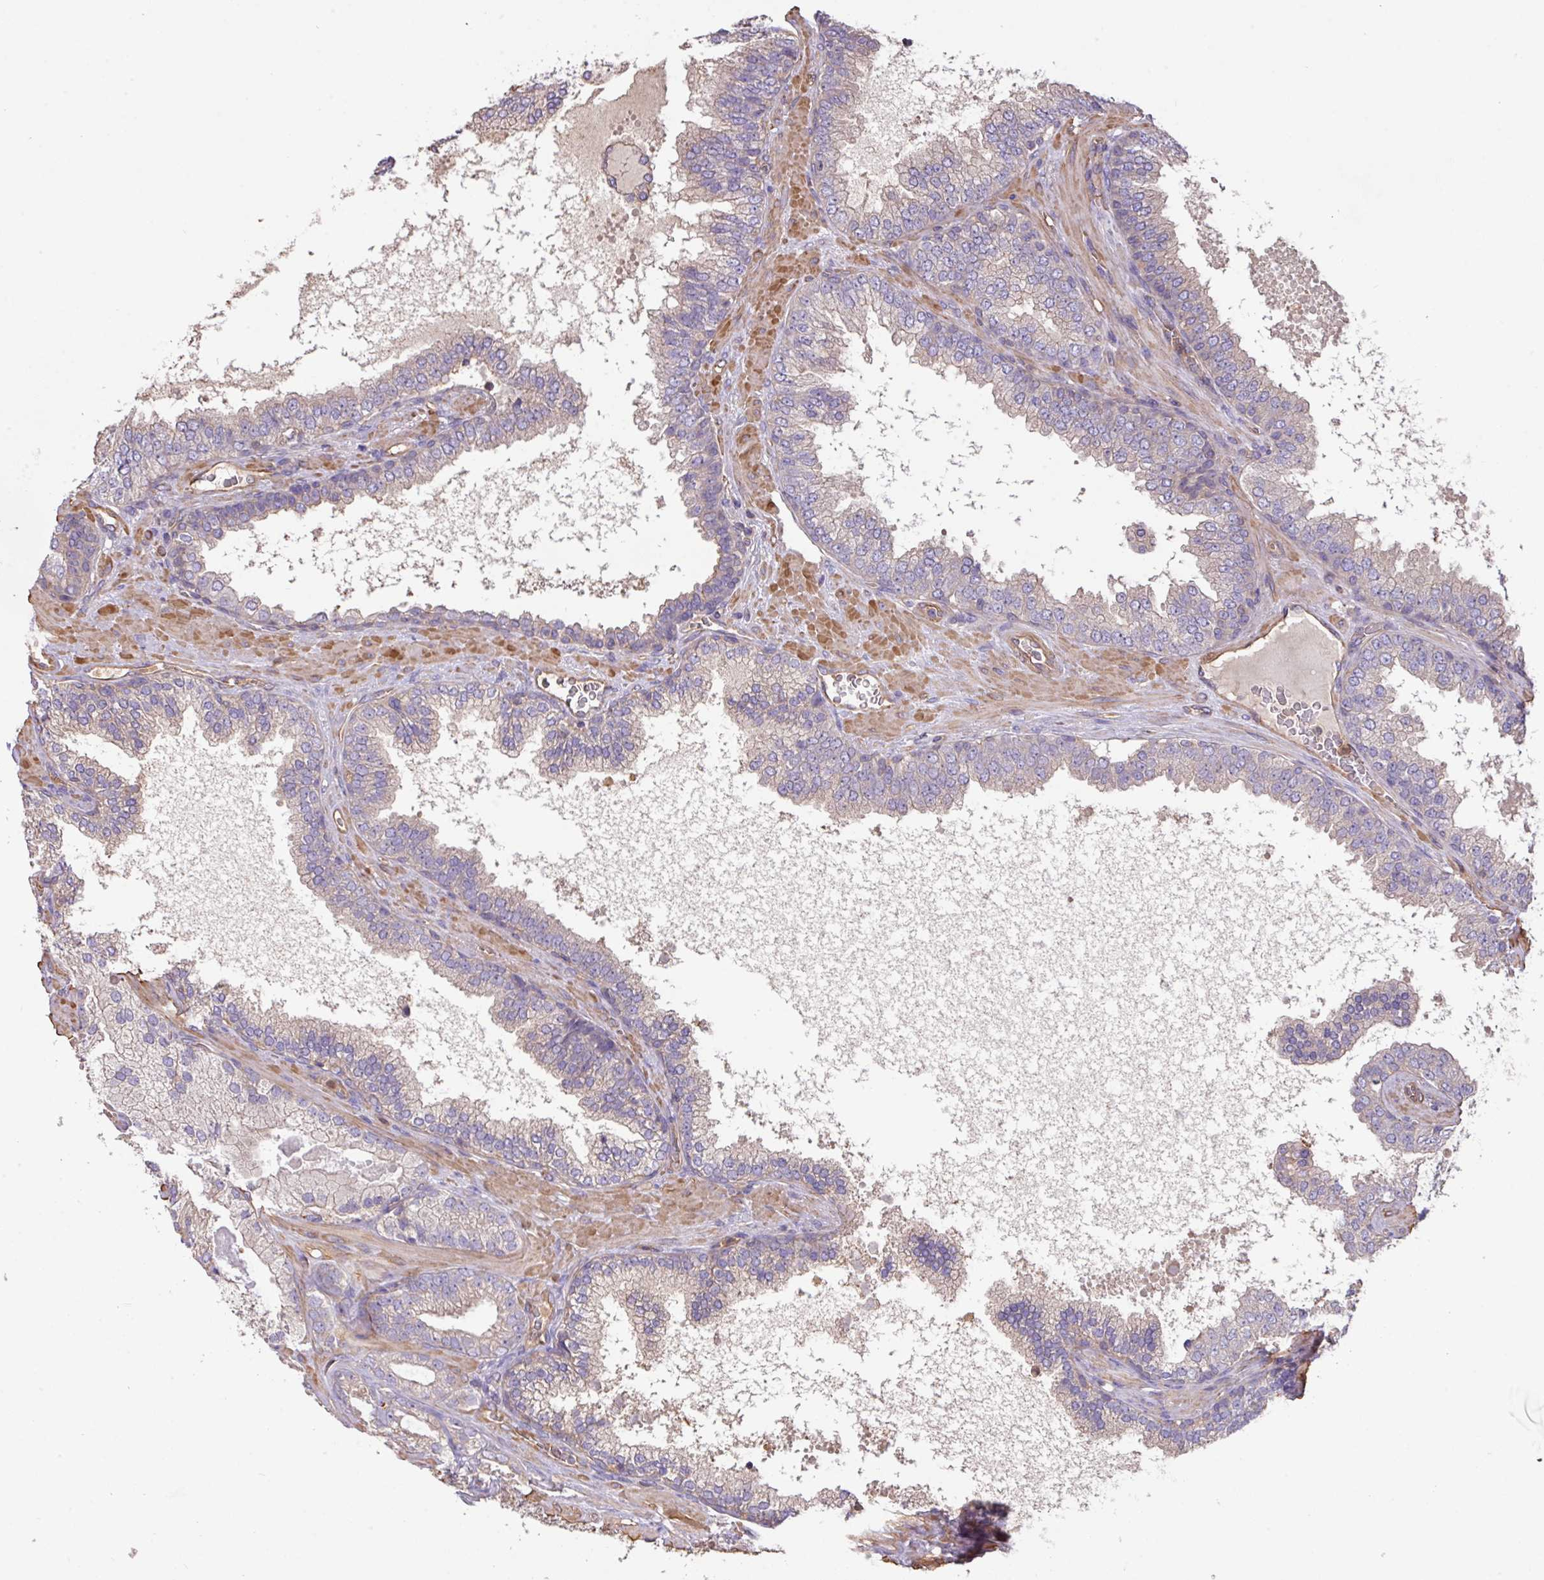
{"staining": {"intensity": "negative", "quantity": "none", "location": "none"}, "tissue": "prostate cancer", "cell_type": "Tumor cells", "image_type": "cancer", "snomed": [{"axis": "morphology", "description": "Adenocarcinoma, High grade"}, {"axis": "topography", "description": "Prostate"}], "caption": "Immunohistochemistry (IHC) photomicrograph of neoplastic tissue: human prostate cancer stained with DAB (3,3'-diaminobenzidine) exhibits no significant protein expression in tumor cells.", "gene": "CALML4", "patient": {"sex": "male", "age": 68}}